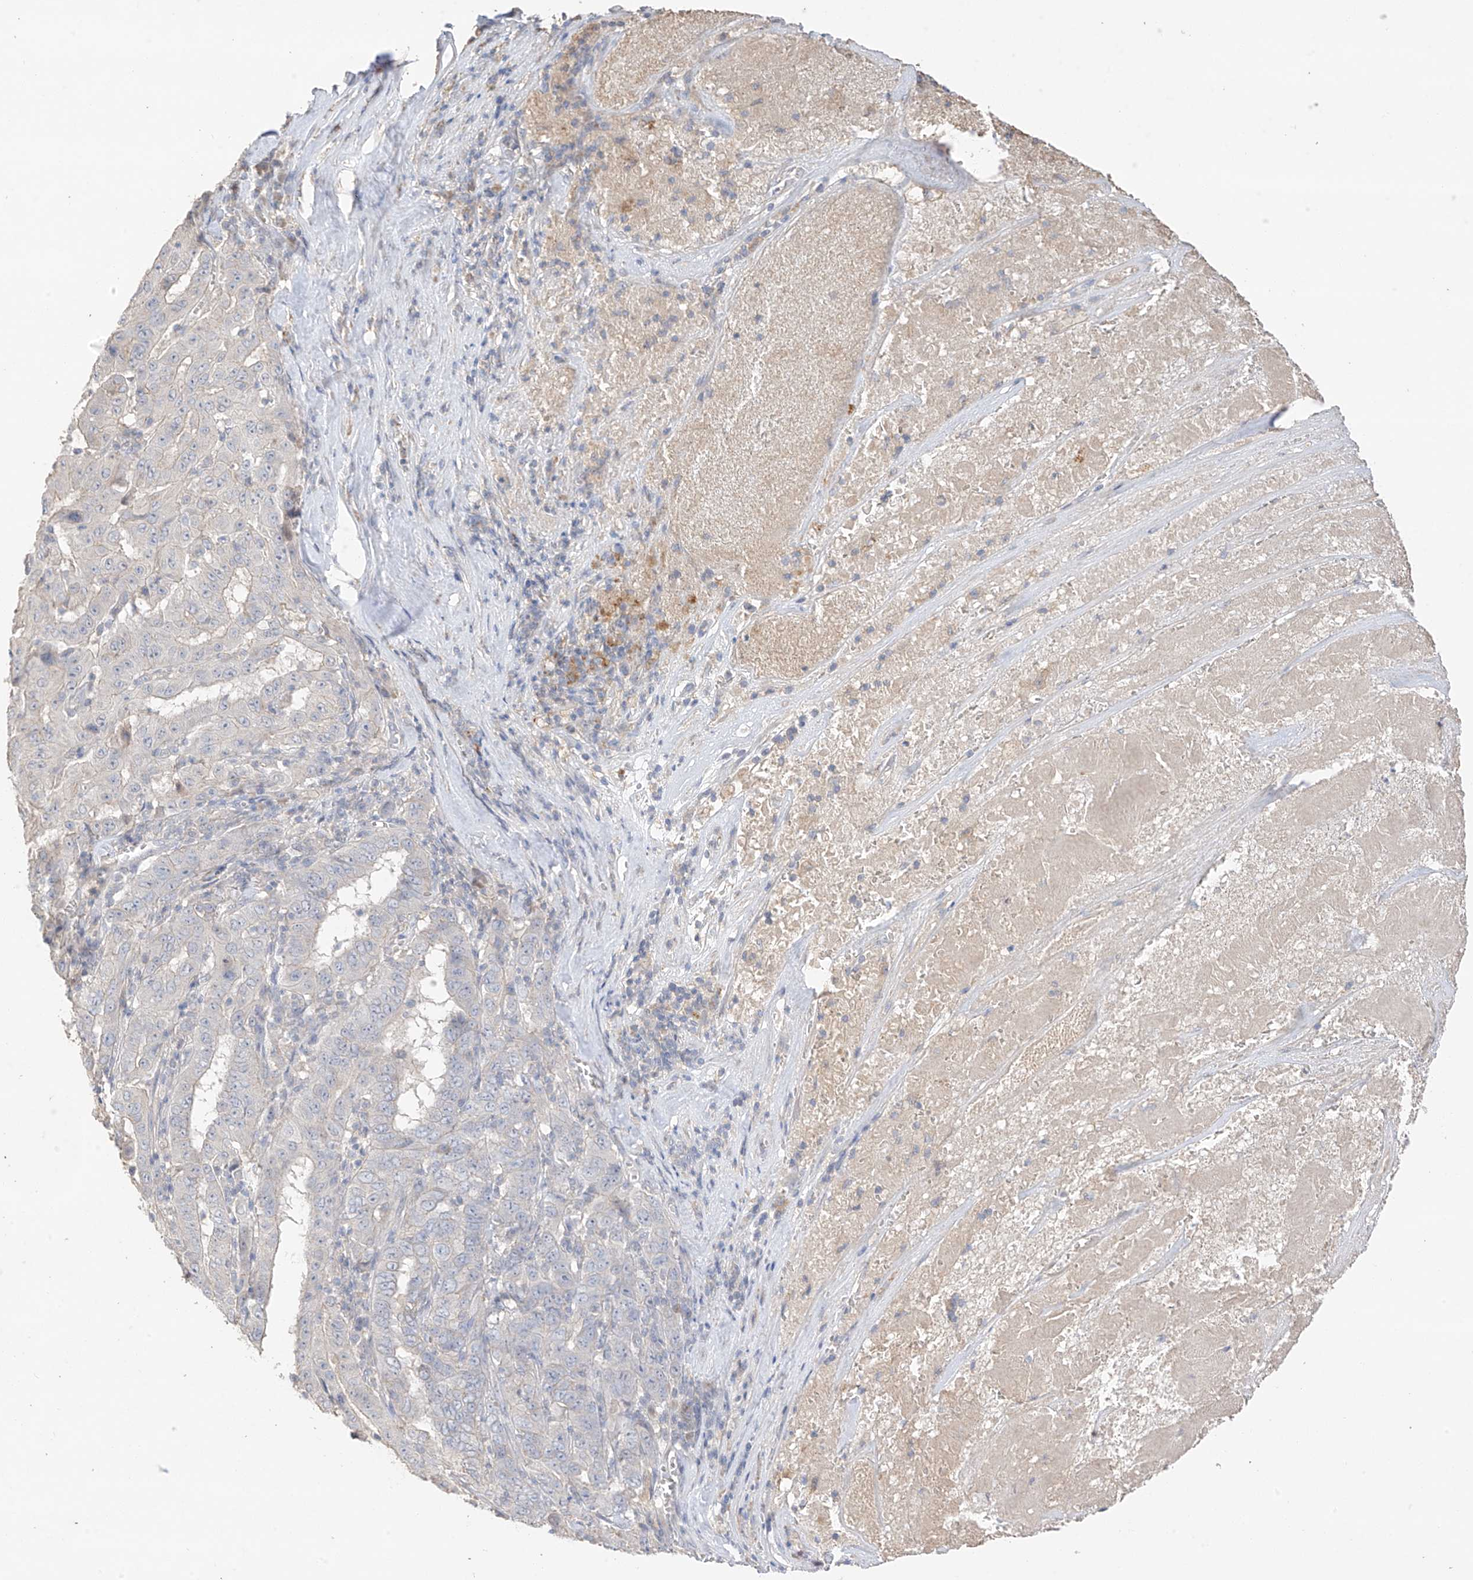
{"staining": {"intensity": "negative", "quantity": "none", "location": "none"}, "tissue": "pancreatic cancer", "cell_type": "Tumor cells", "image_type": "cancer", "snomed": [{"axis": "morphology", "description": "Adenocarcinoma, NOS"}, {"axis": "topography", "description": "Pancreas"}], "caption": "The immunohistochemistry (IHC) histopathology image has no significant staining in tumor cells of pancreatic cancer tissue.", "gene": "CAPN13", "patient": {"sex": "male", "age": 63}}